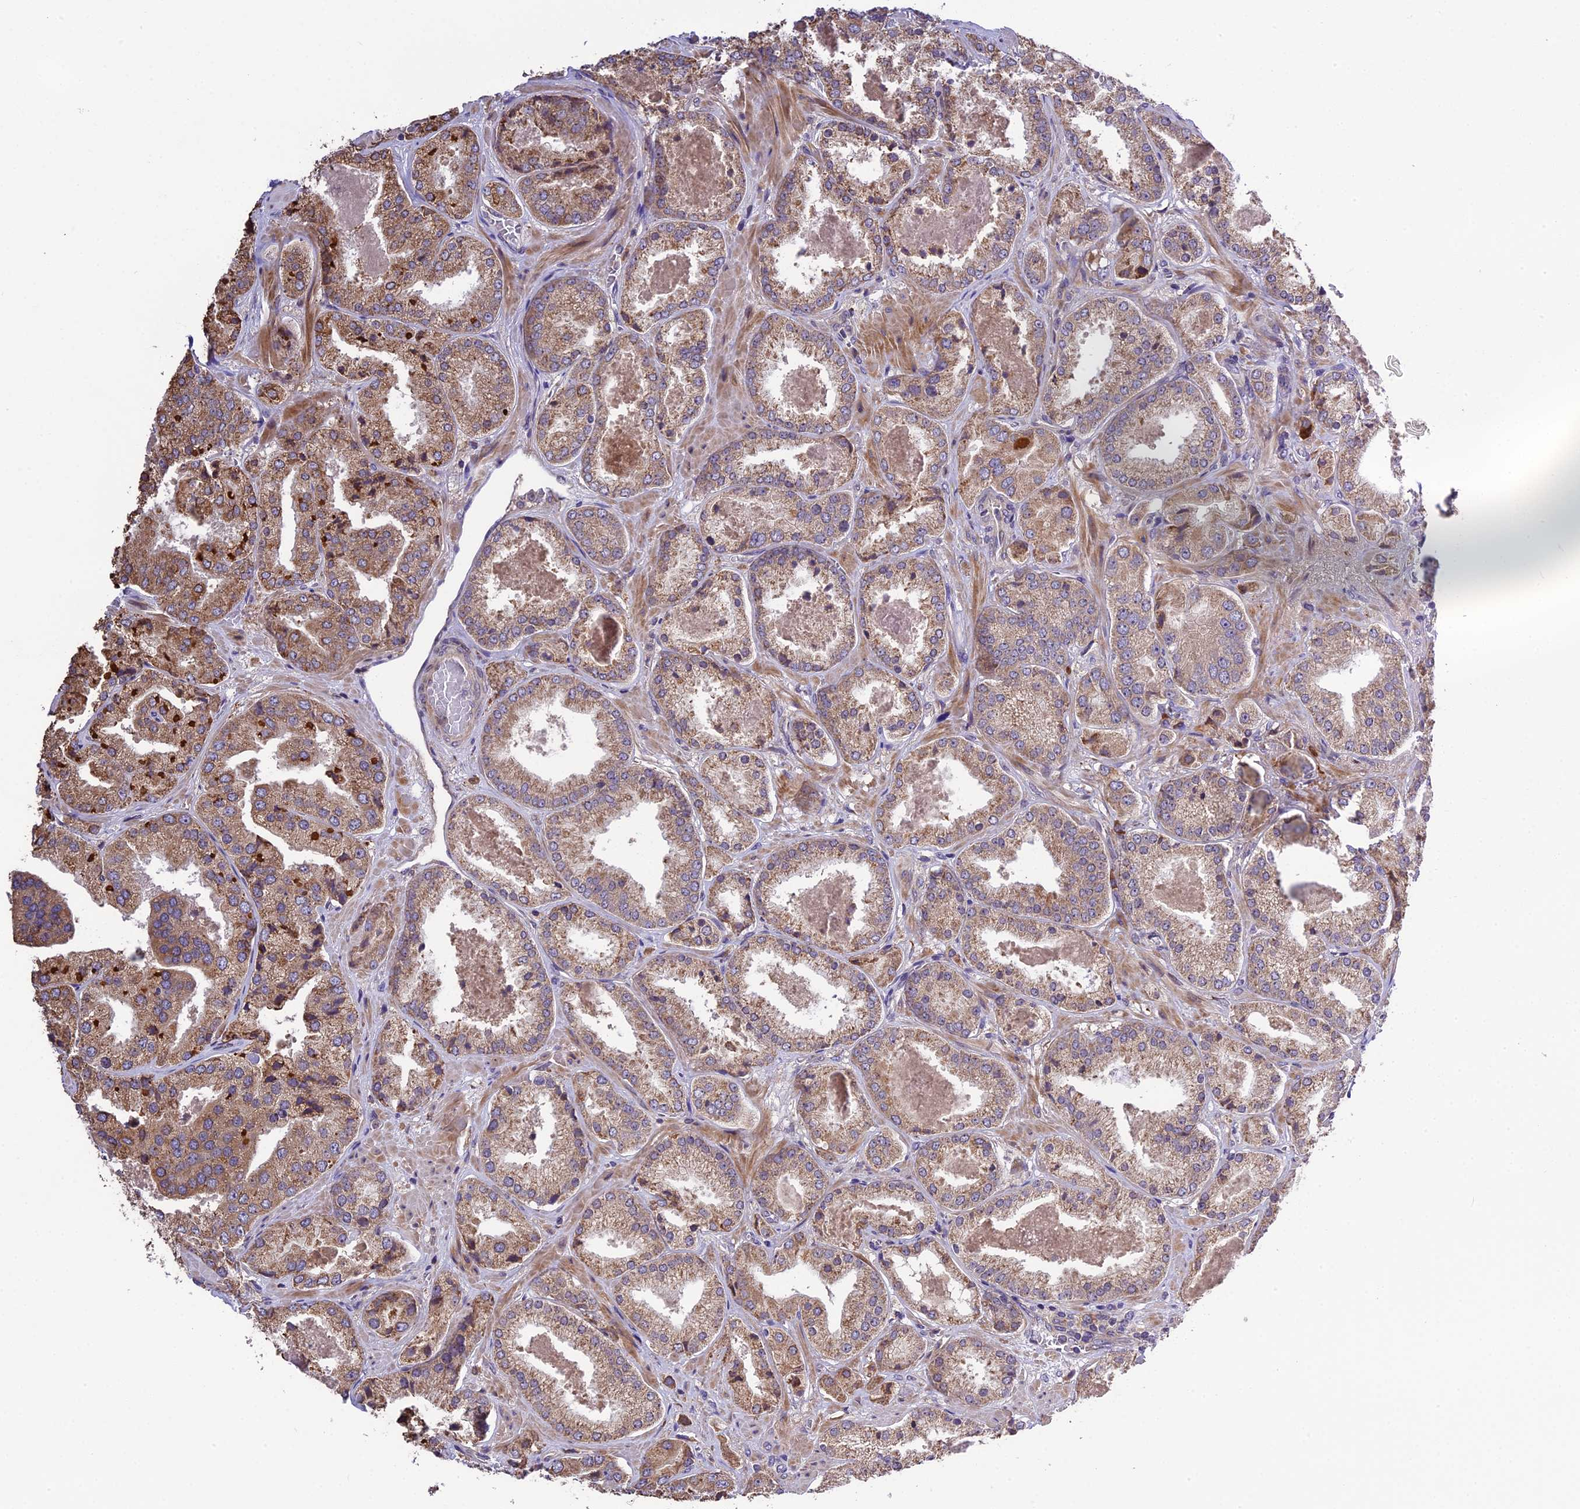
{"staining": {"intensity": "moderate", "quantity": ">75%", "location": "cytoplasmic/membranous"}, "tissue": "prostate cancer", "cell_type": "Tumor cells", "image_type": "cancer", "snomed": [{"axis": "morphology", "description": "Adenocarcinoma, High grade"}, {"axis": "topography", "description": "Prostate"}], "caption": "Approximately >75% of tumor cells in prostate high-grade adenocarcinoma show moderate cytoplasmic/membranous protein positivity as visualized by brown immunohistochemical staining.", "gene": "ABCC10", "patient": {"sex": "male", "age": 63}}